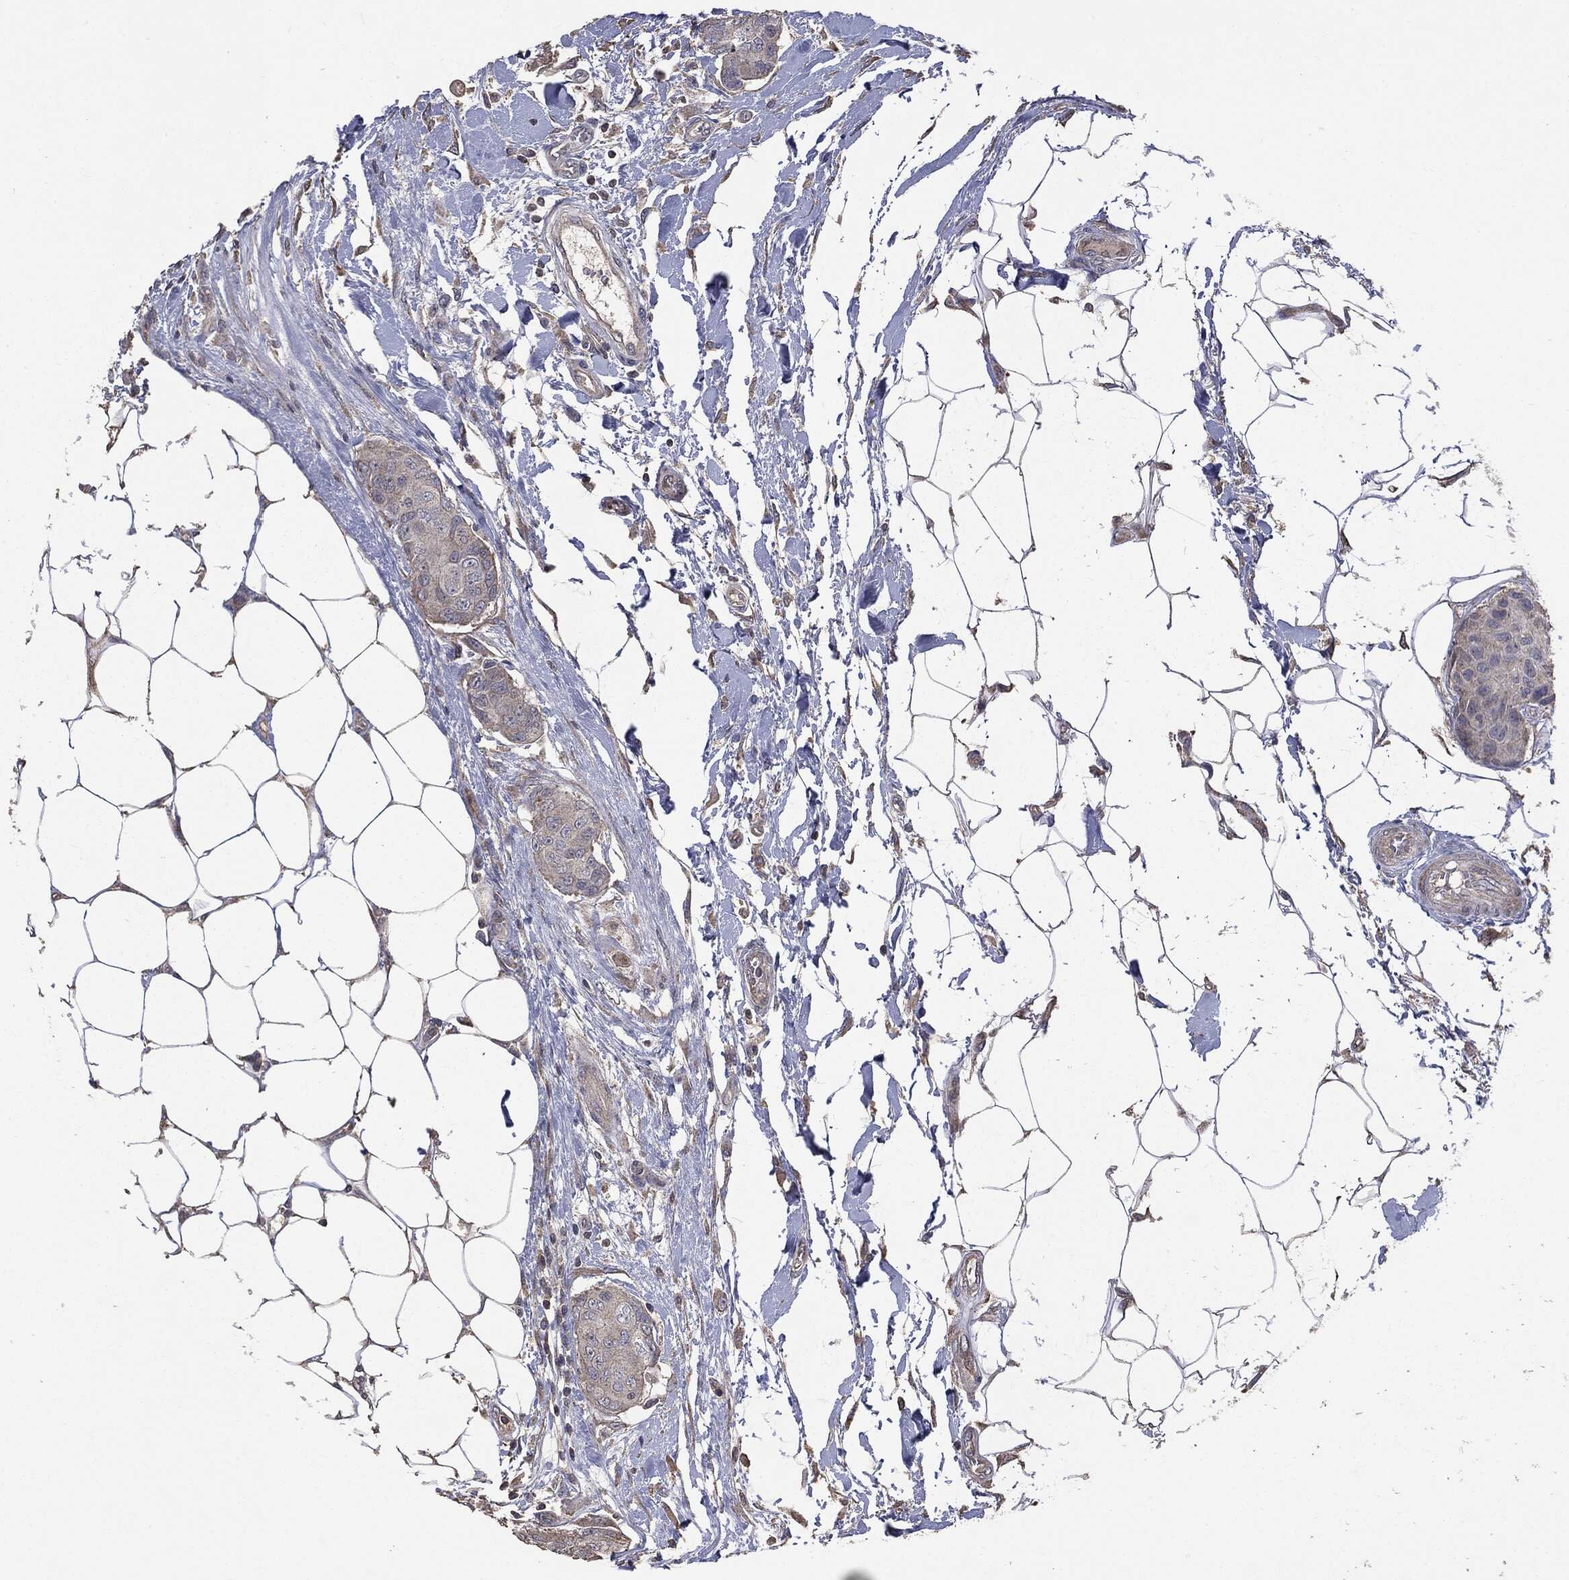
{"staining": {"intensity": "negative", "quantity": "none", "location": "none"}, "tissue": "breast cancer", "cell_type": "Tumor cells", "image_type": "cancer", "snomed": [{"axis": "morphology", "description": "Duct carcinoma"}, {"axis": "topography", "description": "Breast"}, {"axis": "topography", "description": "Lymph node"}], "caption": "The image reveals no significant expression in tumor cells of breast cancer (infiltrating ductal carcinoma). (DAB immunohistochemistry, high magnification).", "gene": "MTOR", "patient": {"sex": "female", "age": 80}}